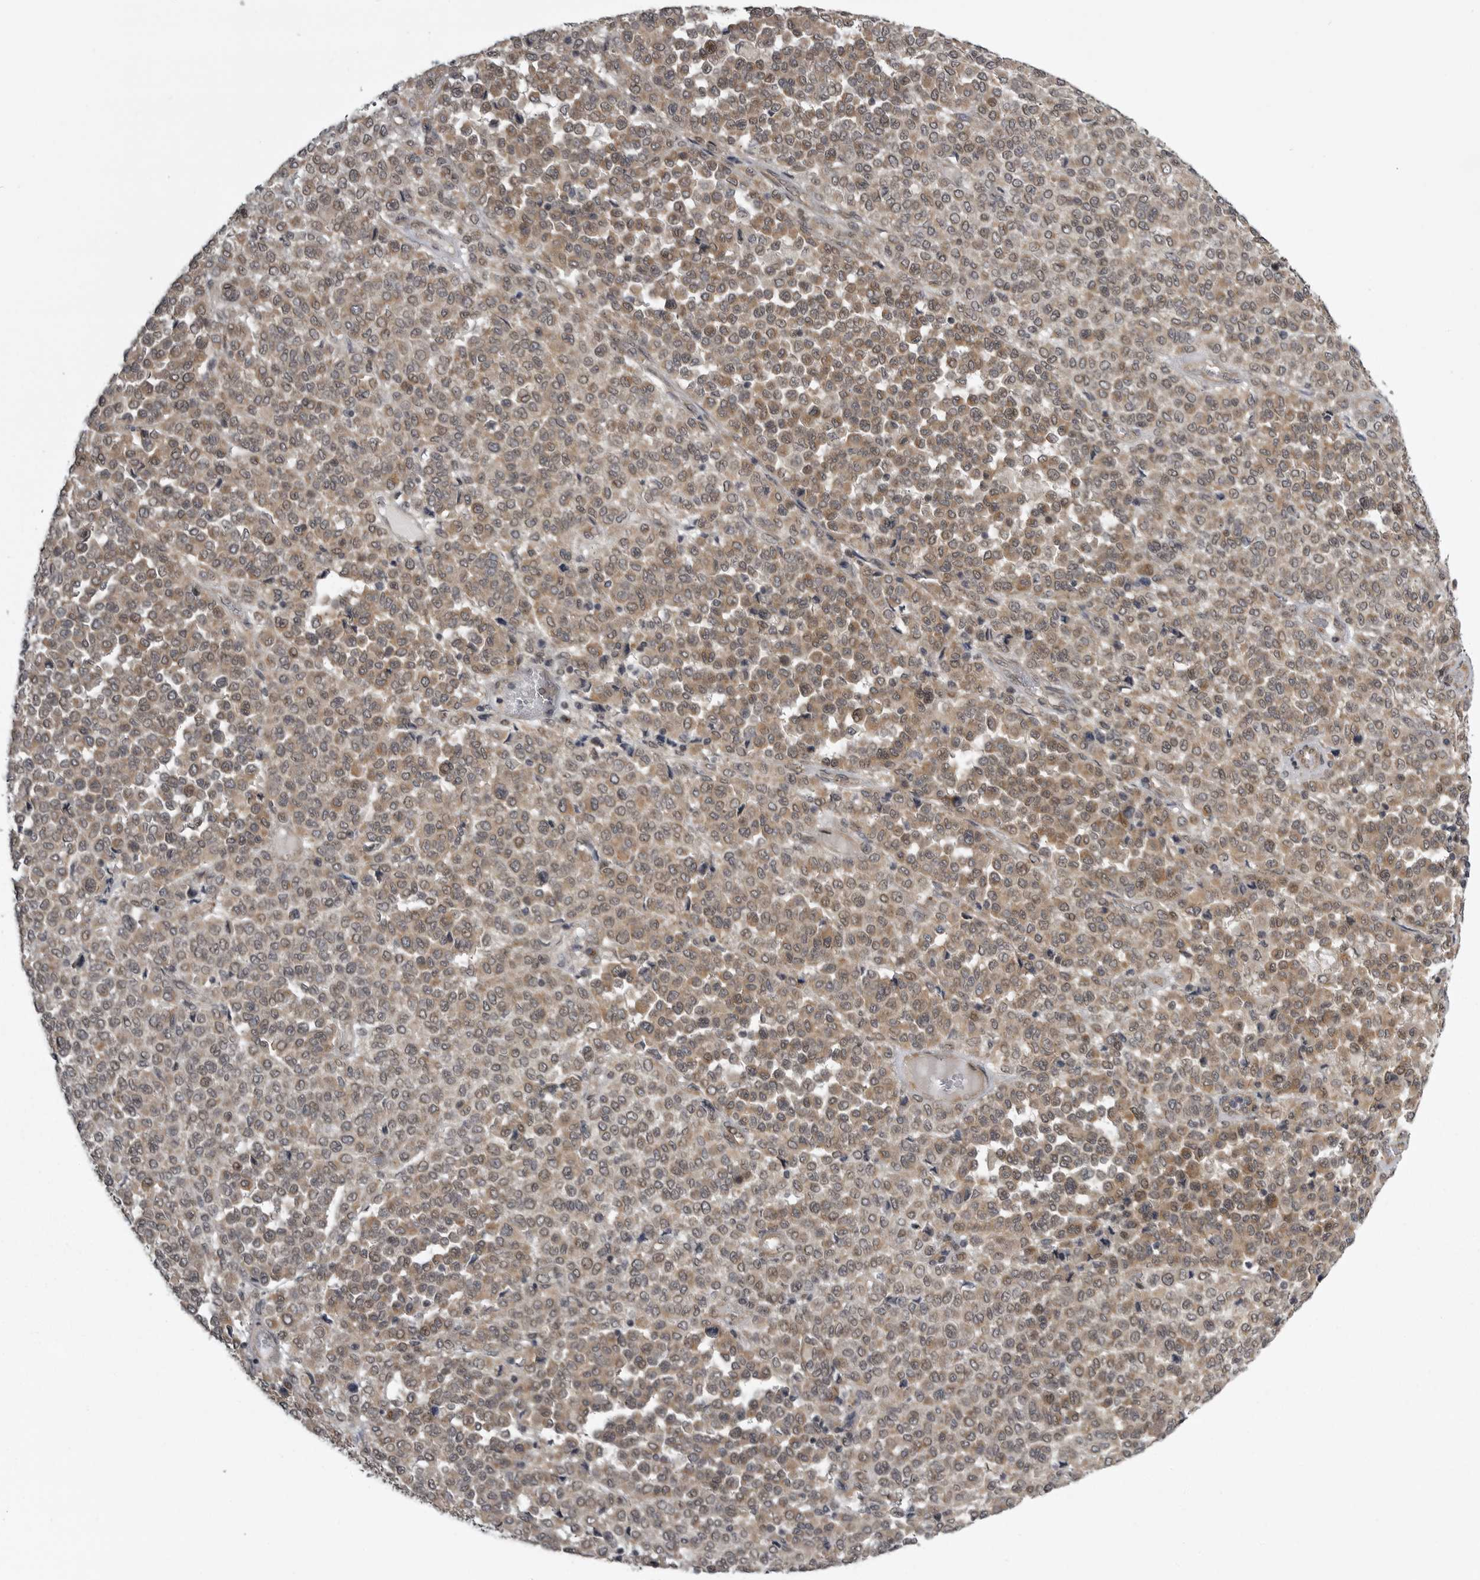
{"staining": {"intensity": "moderate", "quantity": ">75%", "location": "cytoplasmic/membranous,nuclear"}, "tissue": "melanoma", "cell_type": "Tumor cells", "image_type": "cancer", "snomed": [{"axis": "morphology", "description": "Malignant melanoma, Metastatic site"}, {"axis": "topography", "description": "Pancreas"}], "caption": "Immunohistochemistry (IHC) of human malignant melanoma (metastatic site) reveals medium levels of moderate cytoplasmic/membranous and nuclear expression in approximately >75% of tumor cells.", "gene": "SNX16", "patient": {"sex": "female", "age": 30}}